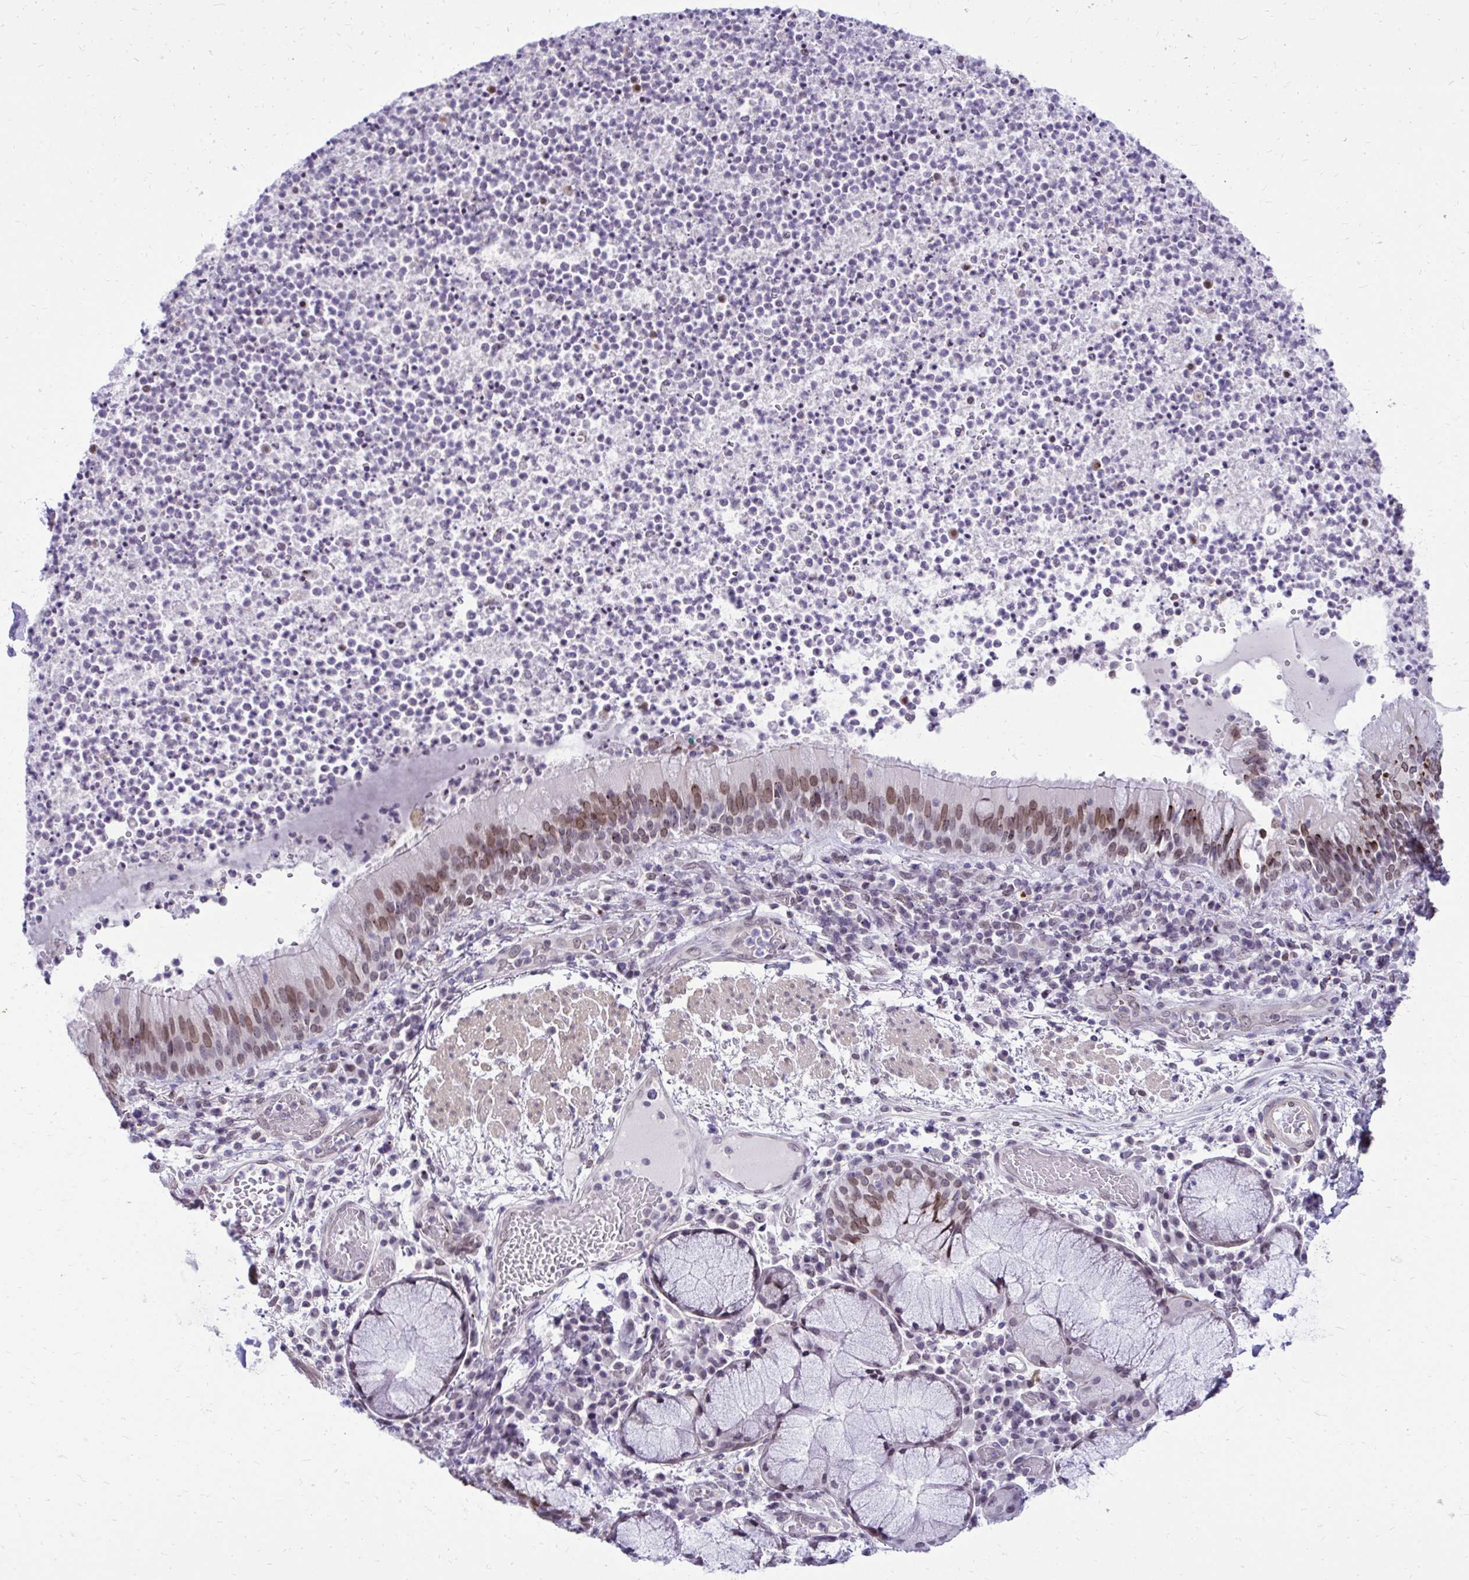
{"staining": {"intensity": "moderate", "quantity": ">75%", "location": "nuclear"}, "tissue": "bronchus", "cell_type": "Respiratory epithelial cells", "image_type": "normal", "snomed": [{"axis": "morphology", "description": "Normal tissue, NOS"}, {"axis": "topography", "description": "Lymph node"}, {"axis": "topography", "description": "Bronchus"}], "caption": "The image demonstrates immunohistochemical staining of unremarkable bronchus. There is moderate nuclear expression is appreciated in about >75% of respiratory epithelial cells.", "gene": "BANF1", "patient": {"sex": "male", "age": 56}}